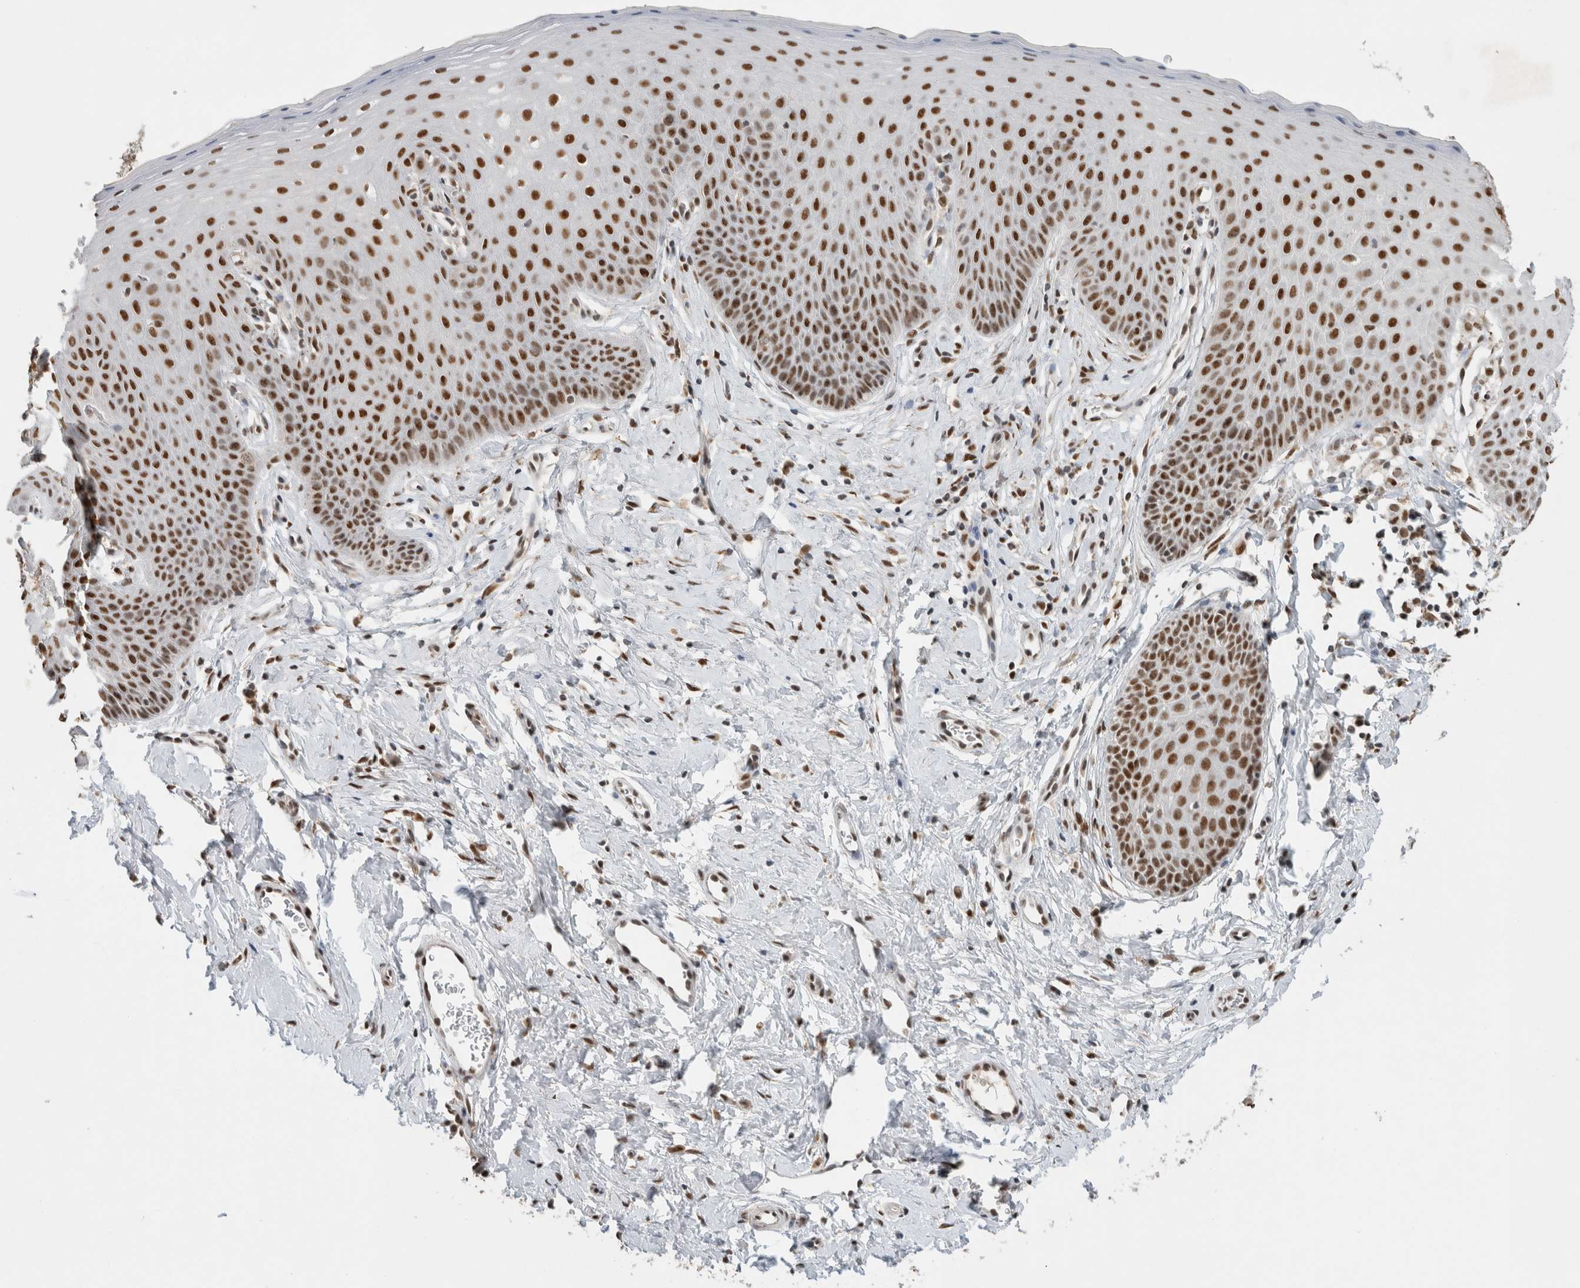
{"staining": {"intensity": "strong", "quantity": ">75%", "location": "nuclear"}, "tissue": "cervix", "cell_type": "Glandular cells", "image_type": "normal", "snomed": [{"axis": "morphology", "description": "Normal tissue, NOS"}, {"axis": "topography", "description": "Cervix"}], "caption": "This micrograph reveals immunohistochemistry staining of benign human cervix, with high strong nuclear expression in about >75% of glandular cells.", "gene": "DDX42", "patient": {"sex": "female", "age": 36}}